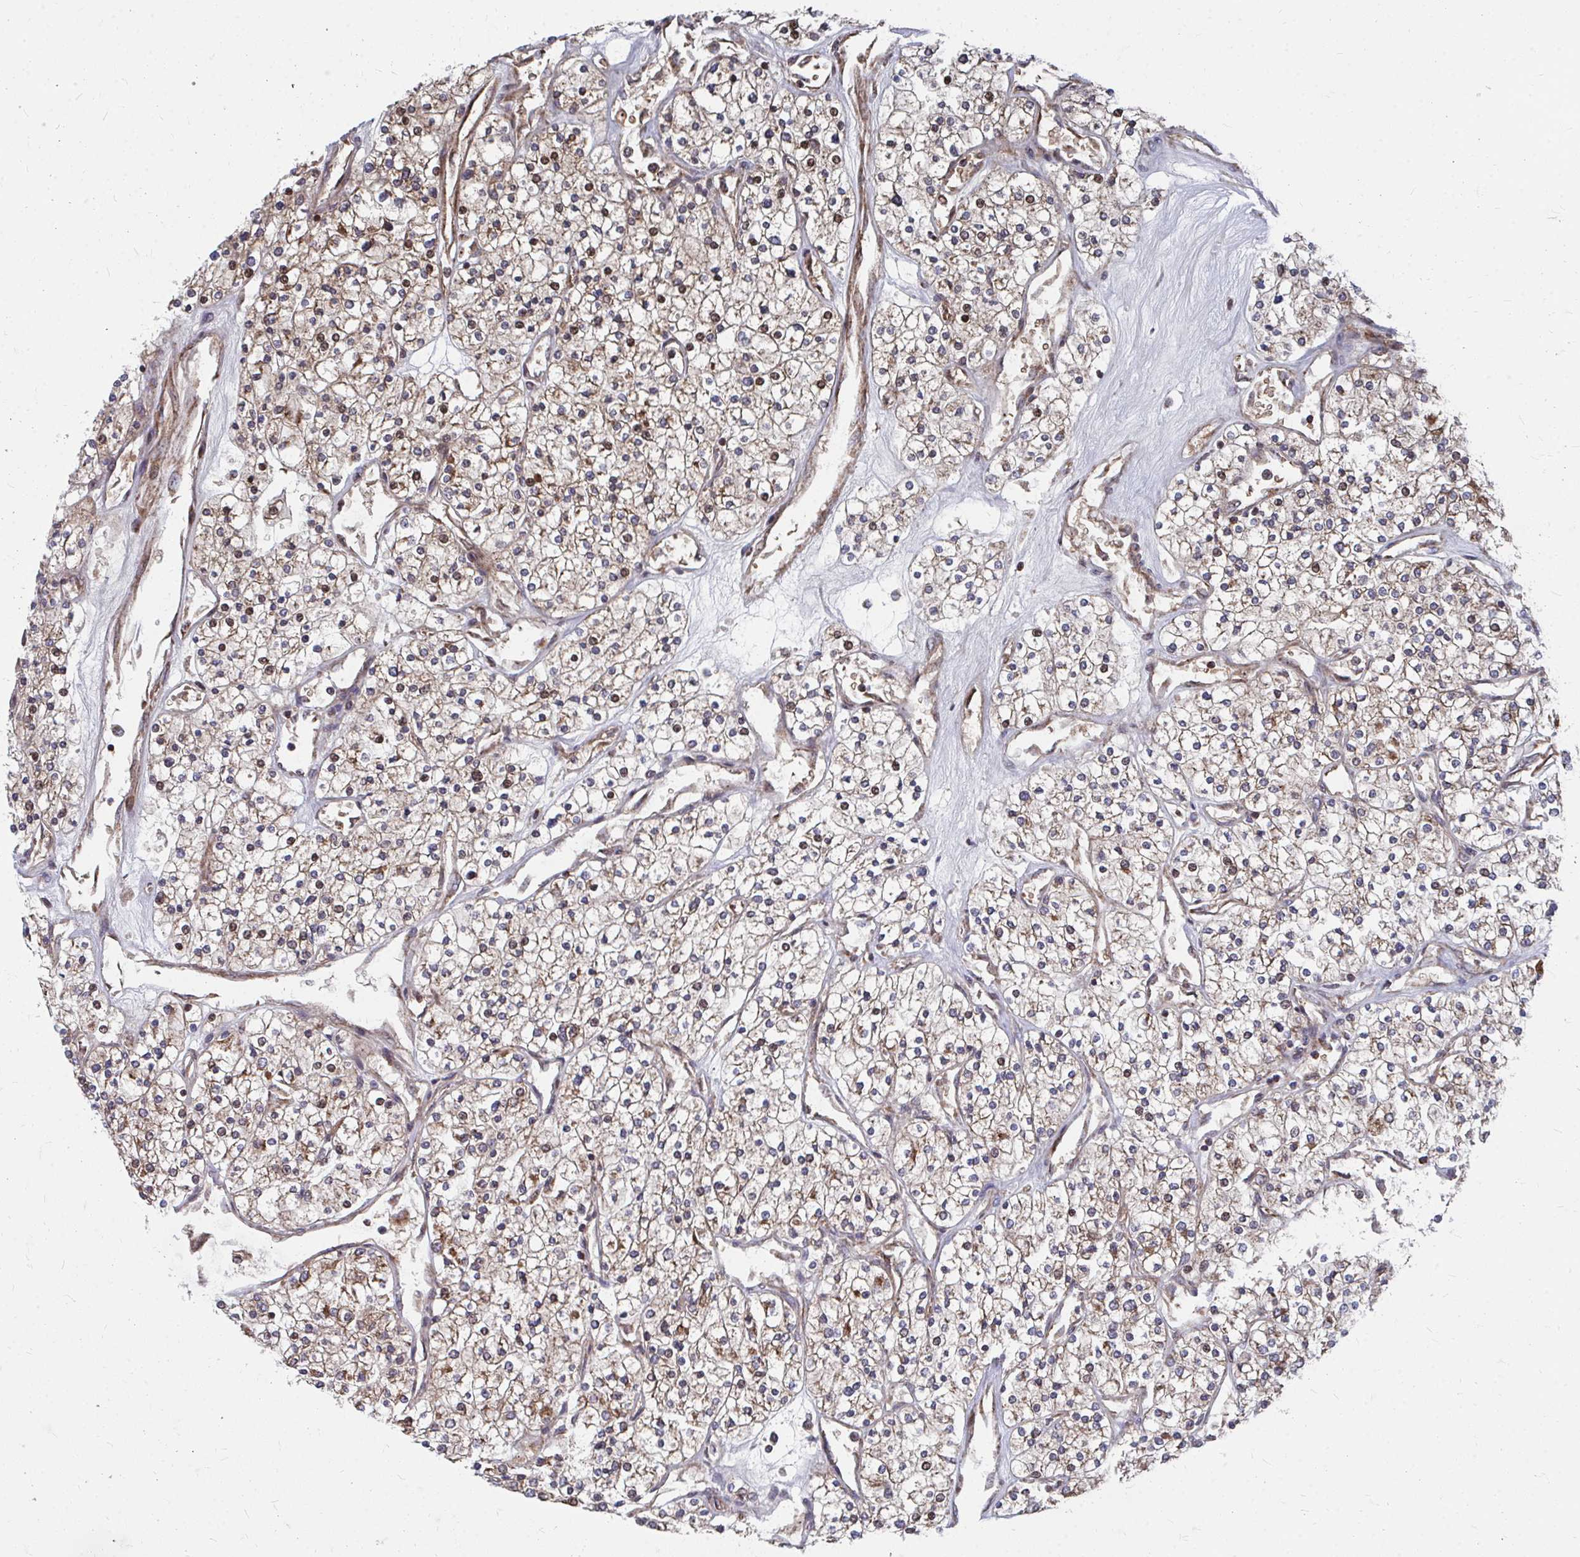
{"staining": {"intensity": "weak", "quantity": "25%-75%", "location": "cytoplasmic/membranous,nuclear"}, "tissue": "renal cancer", "cell_type": "Tumor cells", "image_type": "cancer", "snomed": [{"axis": "morphology", "description": "Adenocarcinoma, NOS"}, {"axis": "topography", "description": "Kidney"}], "caption": "IHC micrograph of human adenocarcinoma (renal) stained for a protein (brown), which shows low levels of weak cytoplasmic/membranous and nuclear expression in about 25%-75% of tumor cells.", "gene": "FAM89A", "patient": {"sex": "male", "age": 80}}